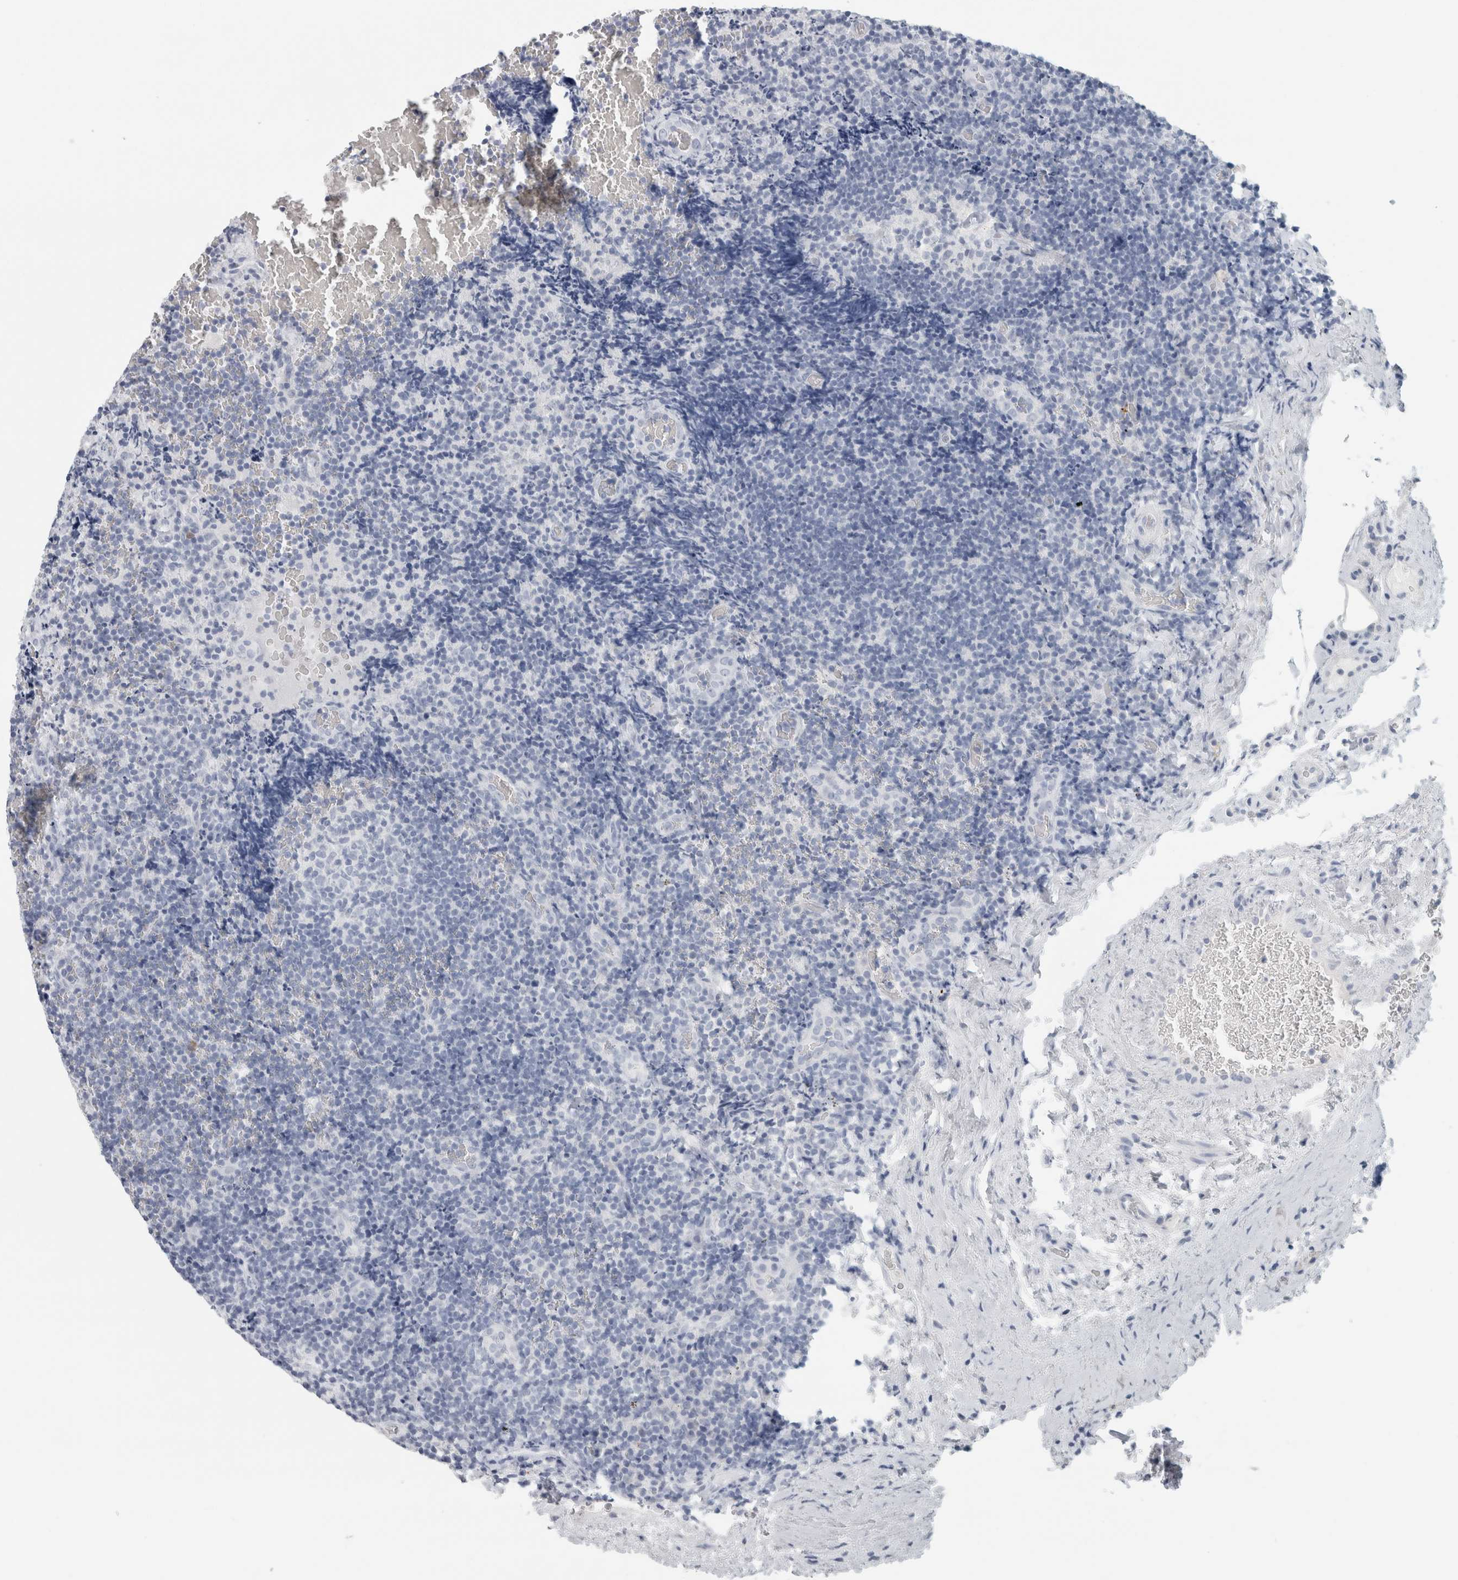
{"staining": {"intensity": "negative", "quantity": "none", "location": "none"}, "tissue": "lymphoma", "cell_type": "Tumor cells", "image_type": "cancer", "snomed": [{"axis": "morphology", "description": "Malignant lymphoma, non-Hodgkin's type, High grade"}, {"axis": "topography", "description": "Tonsil"}], "caption": "Lymphoma was stained to show a protein in brown. There is no significant expression in tumor cells.", "gene": "SLC28A3", "patient": {"sex": "female", "age": 36}}